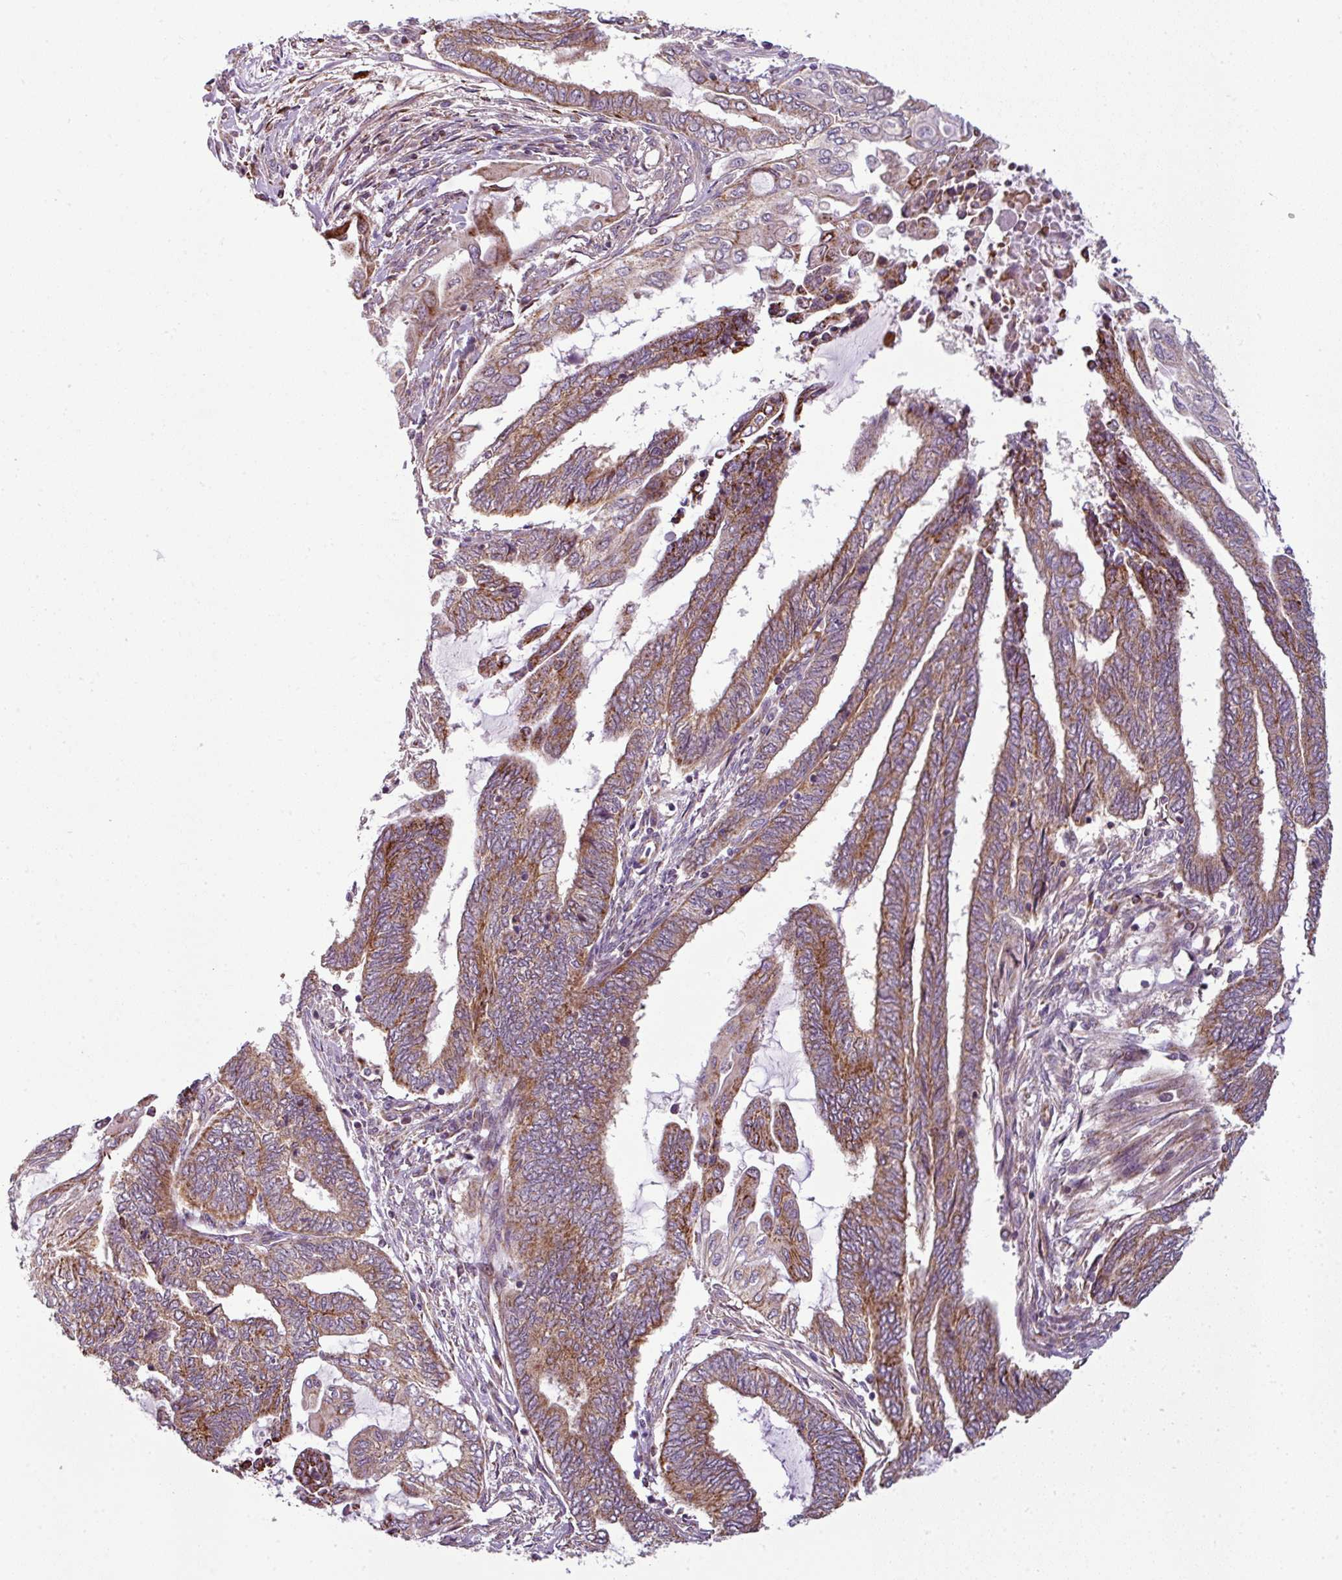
{"staining": {"intensity": "moderate", "quantity": ">75%", "location": "cytoplasmic/membranous"}, "tissue": "endometrial cancer", "cell_type": "Tumor cells", "image_type": "cancer", "snomed": [{"axis": "morphology", "description": "Adenocarcinoma, NOS"}, {"axis": "topography", "description": "Uterus"}, {"axis": "topography", "description": "Endometrium"}], "caption": "An image of endometrial cancer stained for a protein exhibits moderate cytoplasmic/membranous brown staining in tumor cells. The staining is performed using DAB (3,3'-diaminobenzidine) brown chromogen to label protein expression. The nuclei are counter-stained blue using hematoxylin.", "gene": "PRELID3B", "patient": {"sex": "female", "age": 70}}